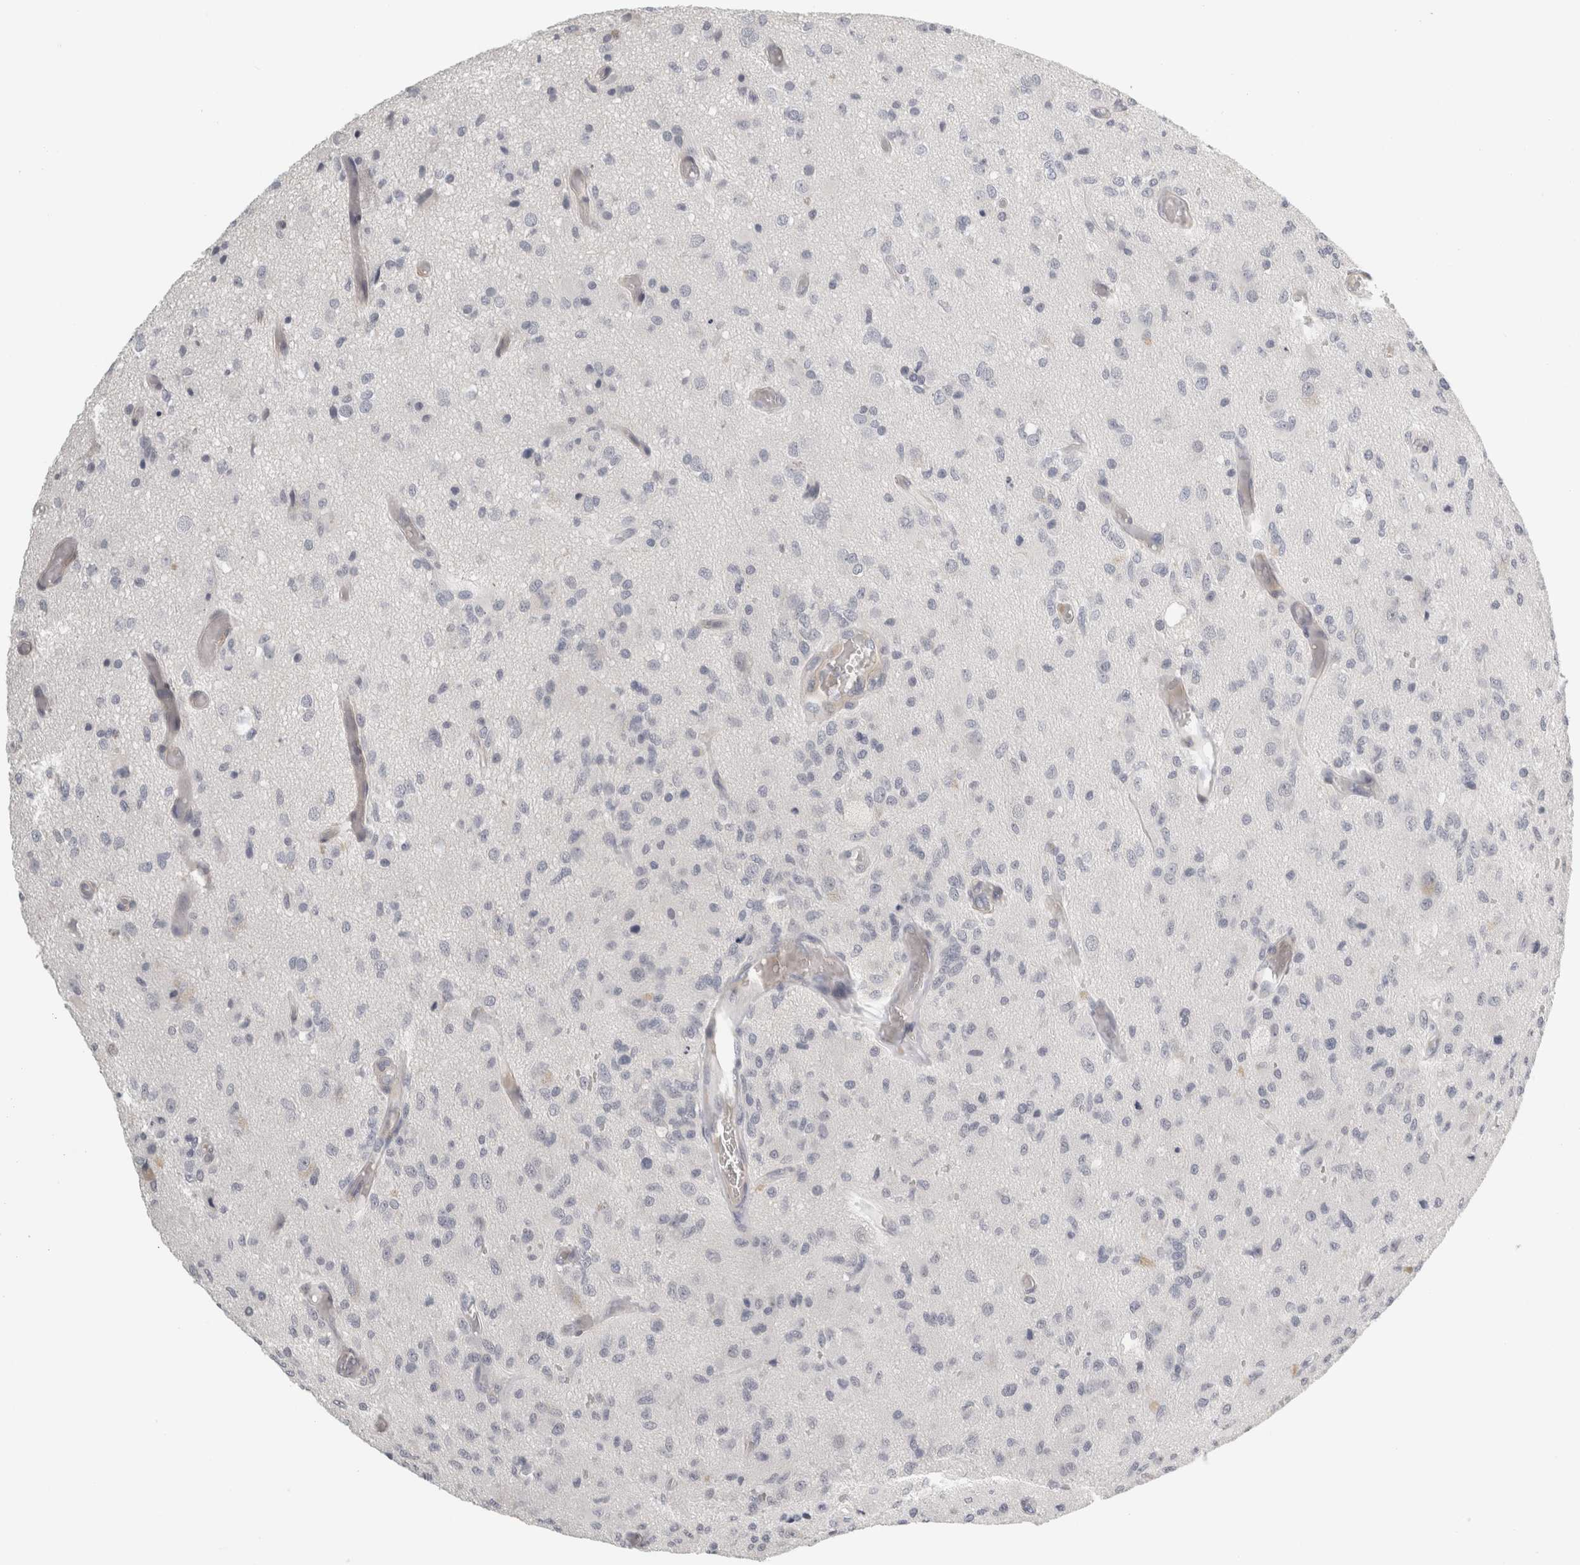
{"staining": {"intensity": "negative", "quantity": "none", "location": "none"}, "tissue": "glioma", "cell_type": "Tumor cells", "image_type": "cancer", "snomed": [{"axis": "morphology", "description": "Normal tissue, NOS"}, {"axis": "morphology", "description": "Glioma, malignant, High grade"}, {"axis": "topography", "description": "Cerebral cortex"}], "caption": "DAB (3,3'-diaminobenzidine) immunohistochemical staining of malignant glioma (high-grade) exhibits no significant positivity in tumor cells. The staining is performed using DAB (3,3'-diaminobenzidine) brown chromogen with nuclei counter-stained in using hematoxylin.", "gene": "FBLIM1", "patient": {"sex": "male", "age": 77}}